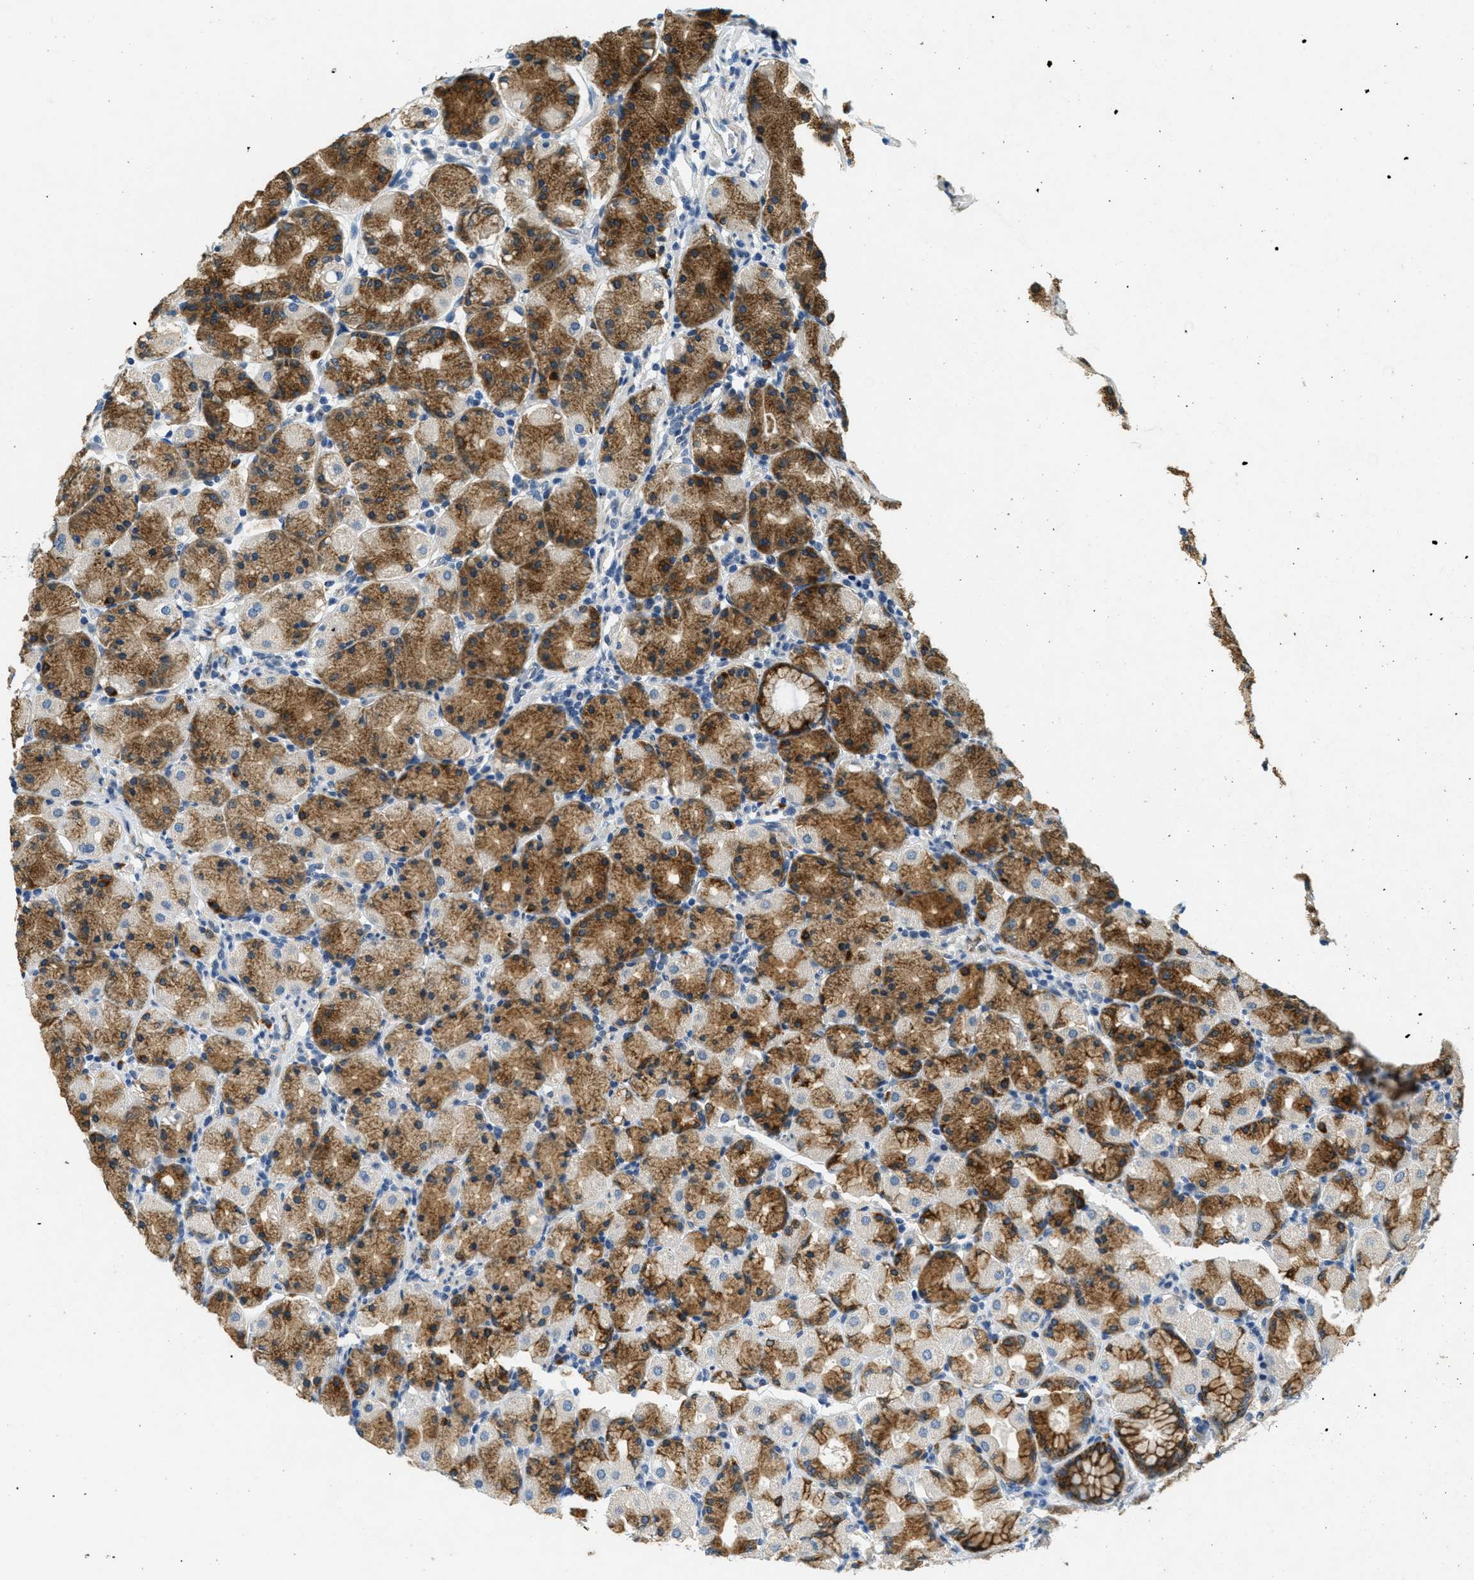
{"staining": {"intensity": "strong", "quantity": "25%-75%", "location": "cytoplasmic/membranous"}, "tissue": "stomach", "cell_type": "Glandular cells", "image_type": "normal", "snomed": [{"axis": "morphology", "description": "Normal tissue, NOS"}, {"axis": "topography", "description": "Stomach, upper"}], "caption": "Immunohistochemistry (IHC) staining of normal stomach, which demonstrates high levels of strong cytoplasmic/membranous staining in approximately 25%-75% of glandular cells indicating strong cytoplasmic/membranous protein staining. The staining was performed using DAB (3,3'-diaminobenzidine) (brown) for protein detection and nuclei were counterstained in hematoxylin (blue).", "gene": "RAB3D", "patient": {"sex": "male", "age": 68}}